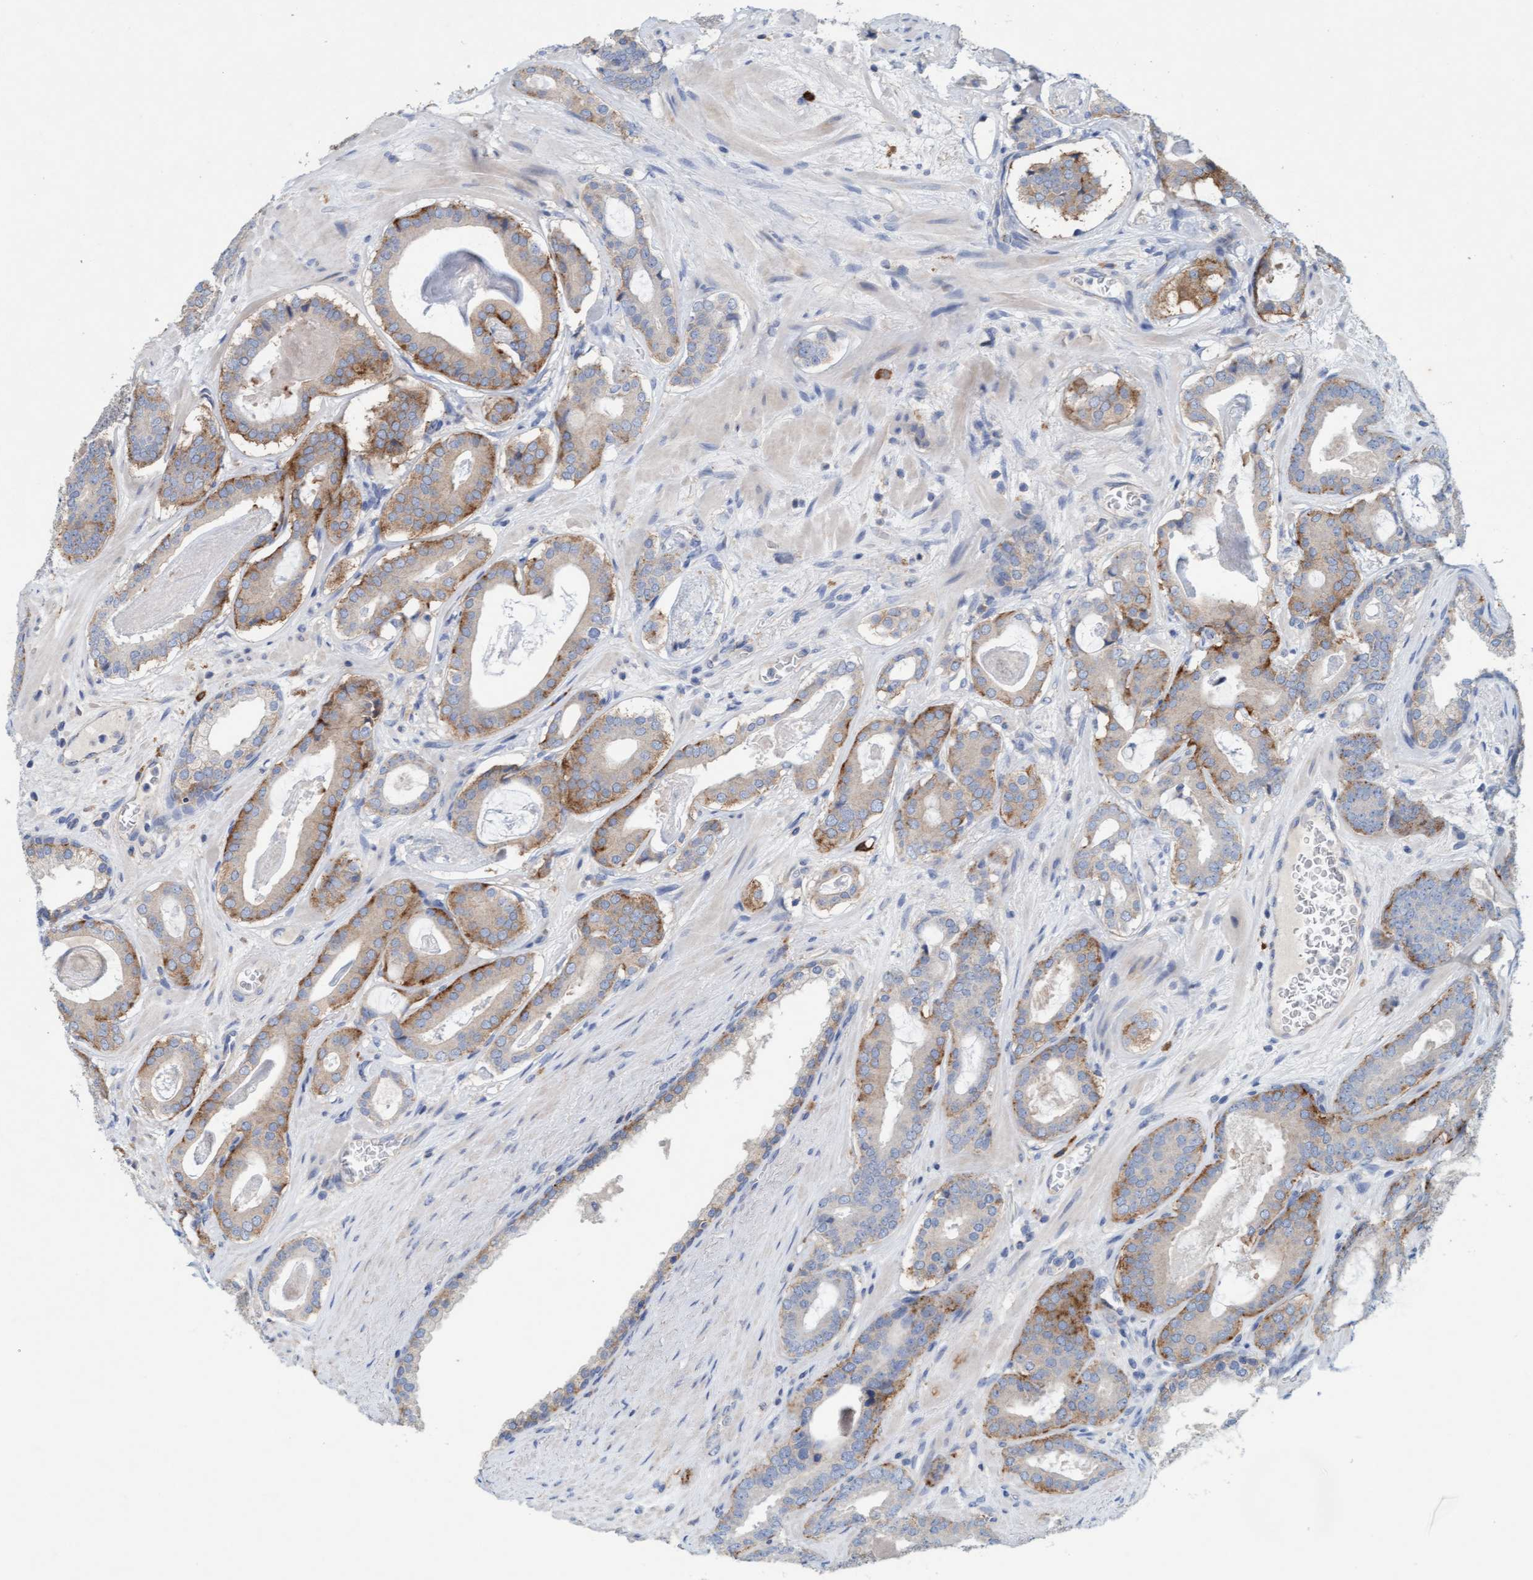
{"staining": {"intensity": "moderate", "quantity": "25%-75%", "location": "cytoplasmic/membranous"}, "tissue": "prostate cancer", "cell_type": "Tumor cells", "image_type": "cancer", "snomed": [{"axis": "morphology", "description": "Adenocarcinoma, High grade"}, {"axis": "topography", "description": "Prostate"}], "caption": "DAB immunohistochemical staining of human prostate cancer demonstrates moderate cytoplasmic/membranous protein expression in about 25%-75% of tumor cells. (DAB IHC, brown staining for protein, blue staining for nuclei).", "gene": "SIGIRR", "patient": {"sex": "male", "age": 60}}